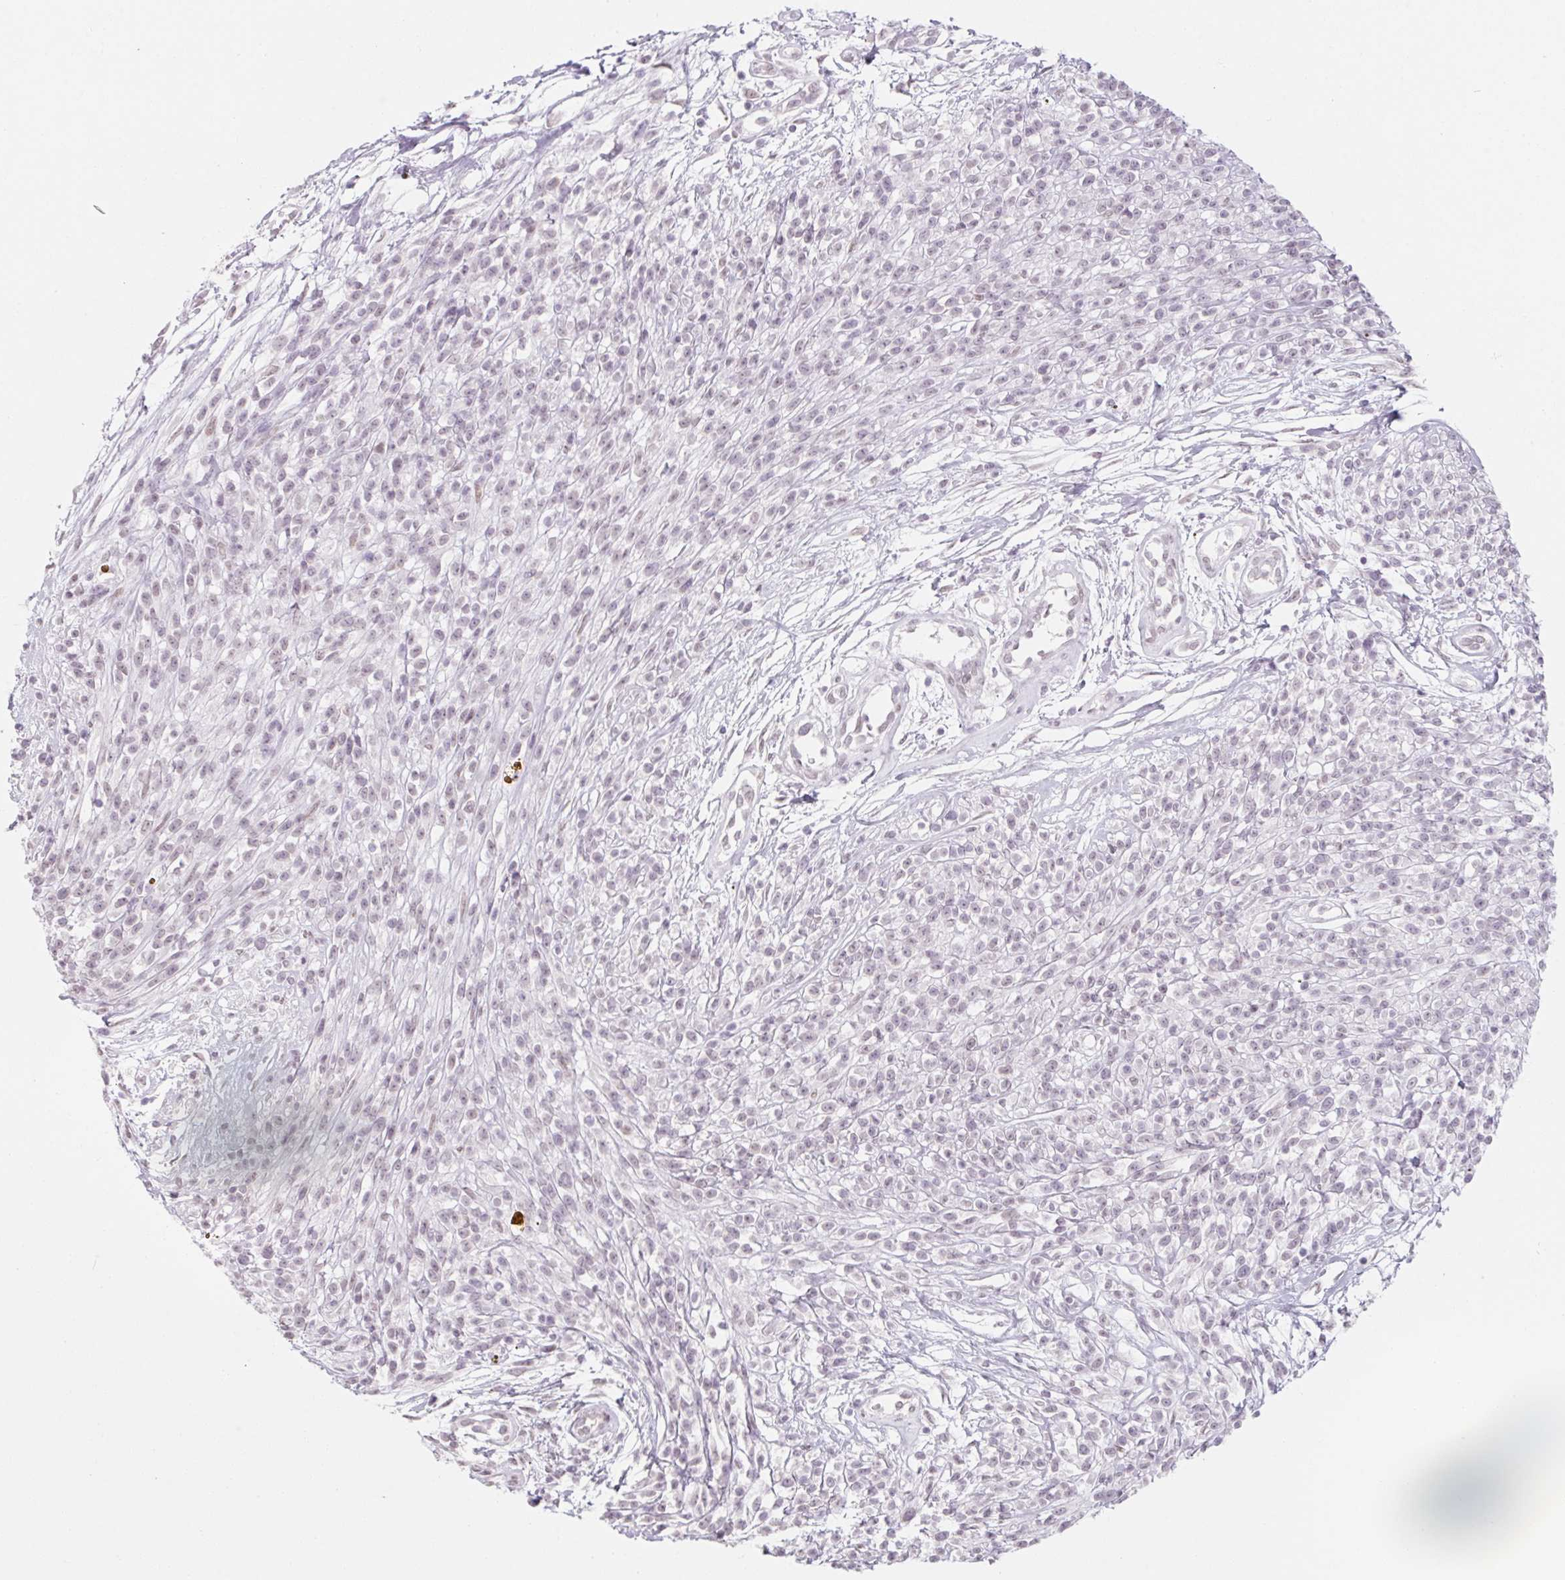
{"staining": {"intensity": "negative", "quantity": "none", "location": "none"}, "tissue": "melanoma", "cell_type": "Tumor cells", "image_type": "cancer", "snomed": [{"axis": "morphology", "description": "Malignant melanoma, NOS"}, {"axis": "topography", "description": "Skin"}, {"axis": "topography", "description": "Skin of trunk"}], "caption": "This image is of malignant melanoma stained with immunohistochemistry to label a protein in brown with the nuclei are counter-stained blue. There is no expression in tumor cells.", "gene": "KCNQ2", "patient": {"sex": "male", "age": 74}}